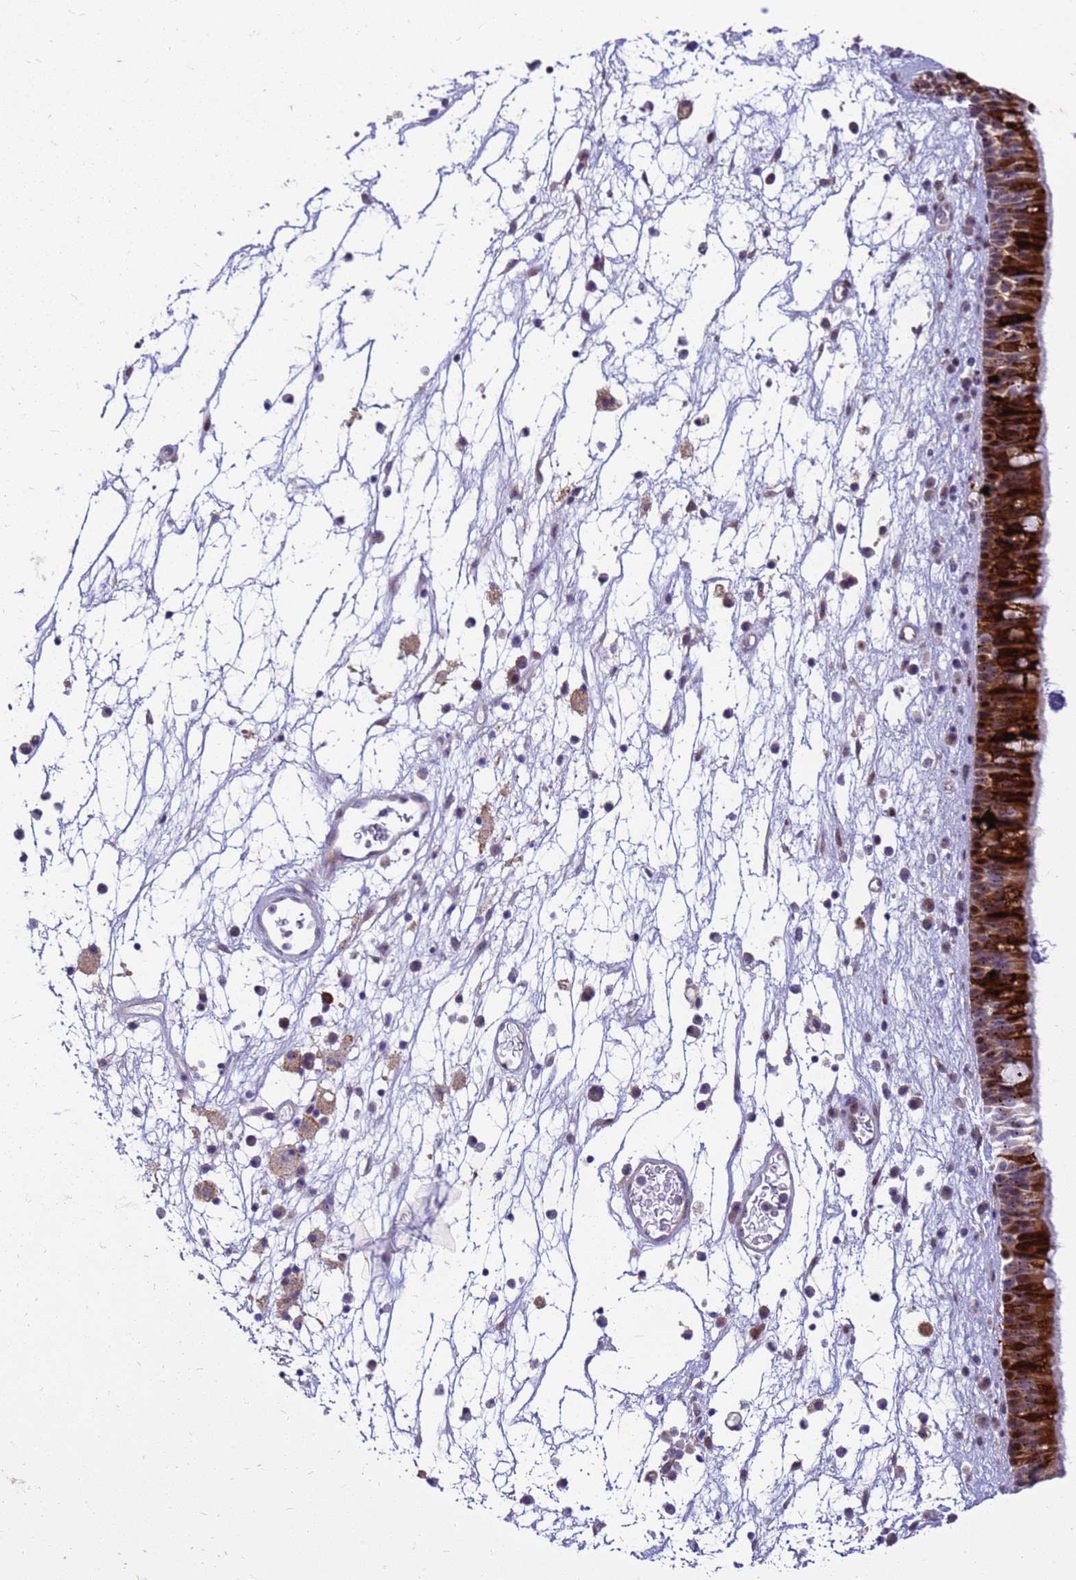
{"staining": {"intensity": "strong", "quantity": ">75%", "location": "cytoplasmic/membranous"}, "tissue": "nasopharynx", "cell_type": "Respiratory epithelial cells", "image_type": "normal", "snomed": [{"axis": "morphology", "description": "Normal tissue, NOS"}, {"axis": "morphology", "description": "Inflammation, NOS"}, {"axis": "morphology", "description": "Malignant melanoma, Metastatic site"}, {"axis": "topography", "description": "Nasopharynx"}], "caption": "Respiratory epithelial cells demonstrate high levels of strong cytoplasmic/membranous expression in about >75% of cells in benign human nasopharynx. (DAB (3,3'-diaminobenzidine) IHC, brown staining for protein, blue staining for nuclei).", "gene": "RSPO1", "patient": {"sex": "male", "age": 70}}